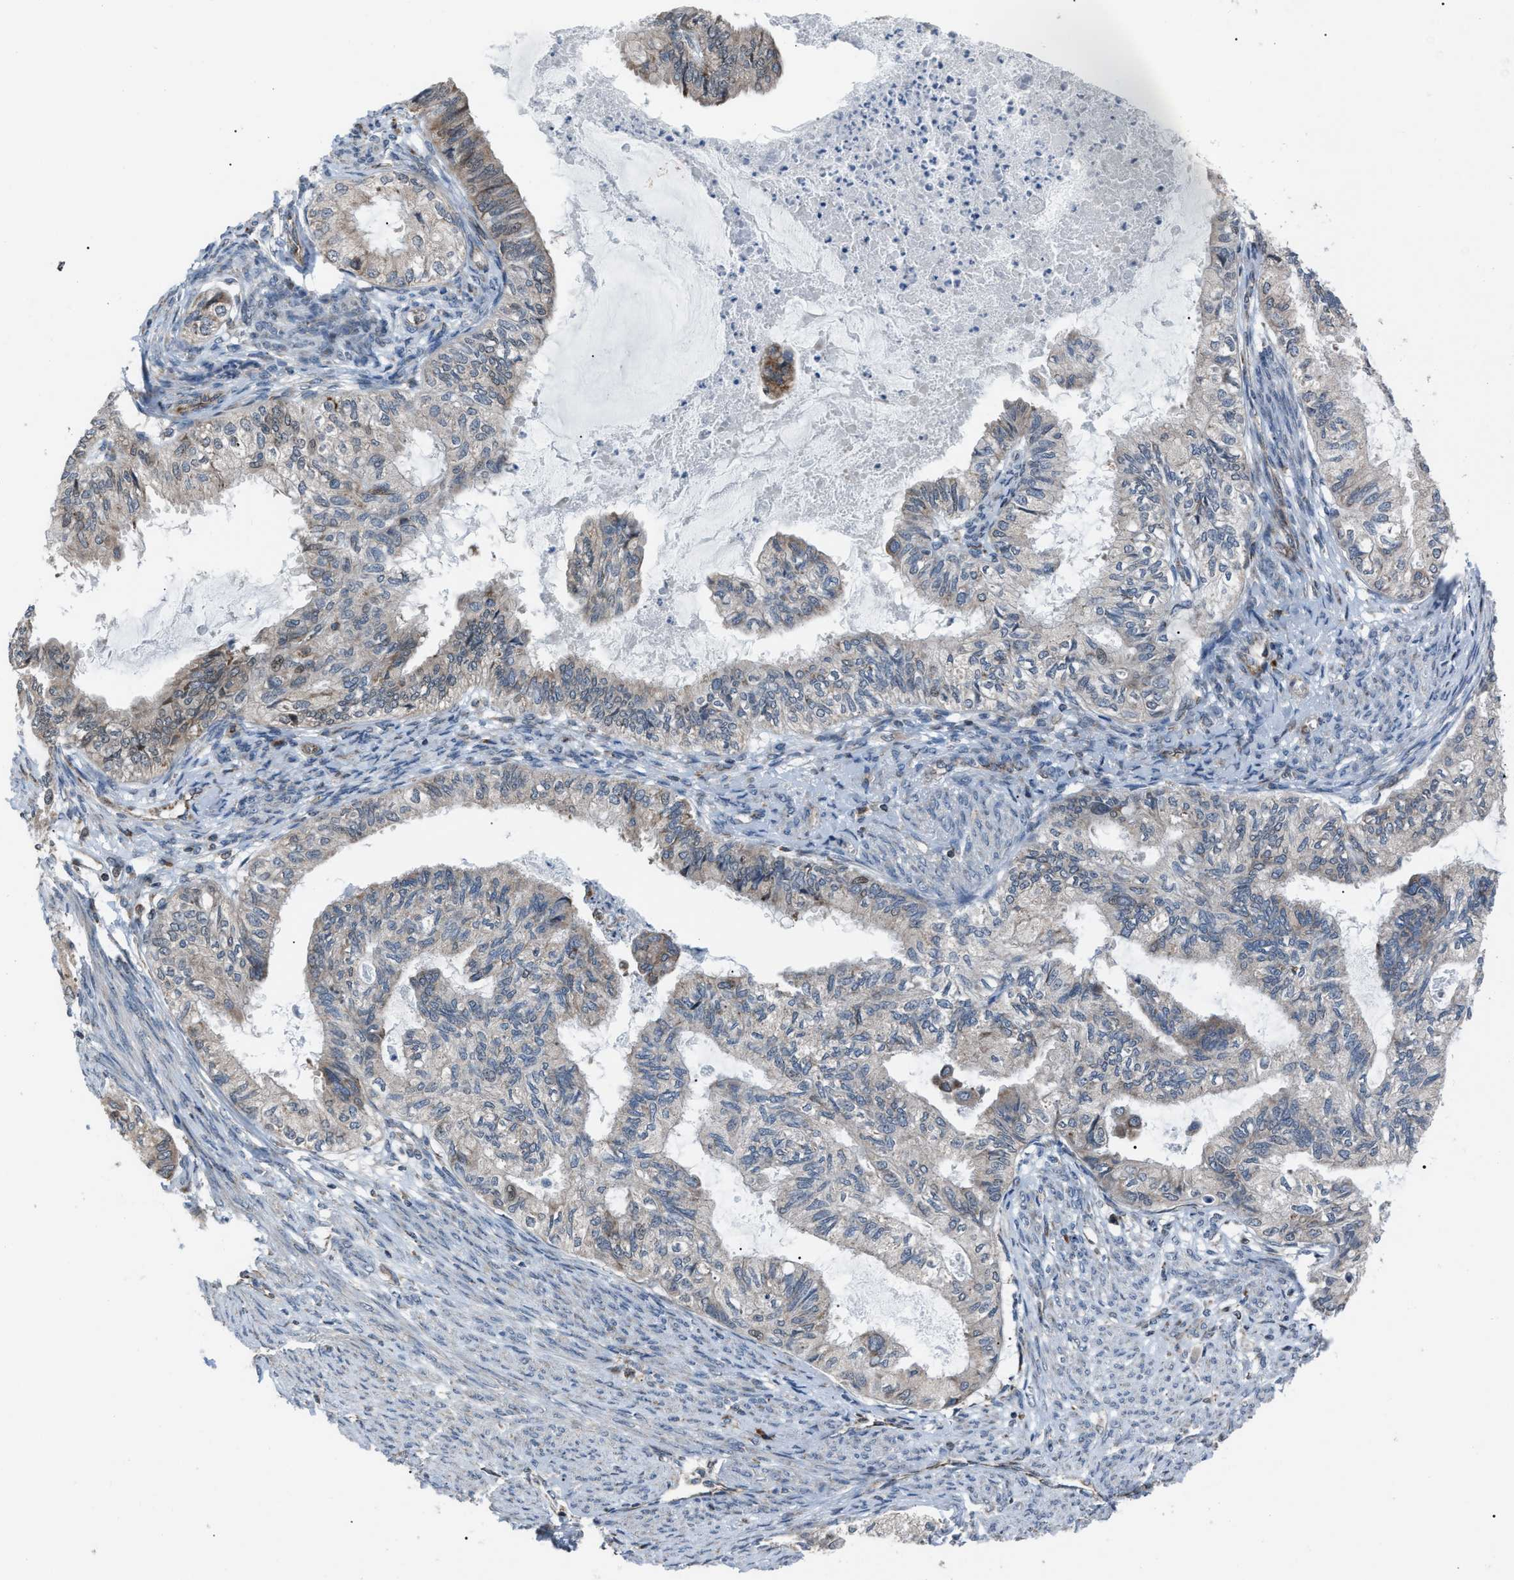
{"staining": {"intensity": "weak", "quantity": "<25%", "location": "cytoplasmic/membranous"}, "tissue": "cervical cancer", "cell_type": "Tumor cells", "image_type": "cancer", "snomed": [{"axis": "morphology", "description": "Normal tissue, NOS"}, {"axis": "morphology", "description": "Adenocarcinoma, NOS"}, {"axis": "topography", "description": "Cervix"}, {"axis": "topography", "description": "Endometrium"}], "caption": "Immunohistochemical staining of cervical cancer reveals no significant expression in tumor cells.", "gene": "AGO2", "patient": {"sex": "female", "age": 86}}